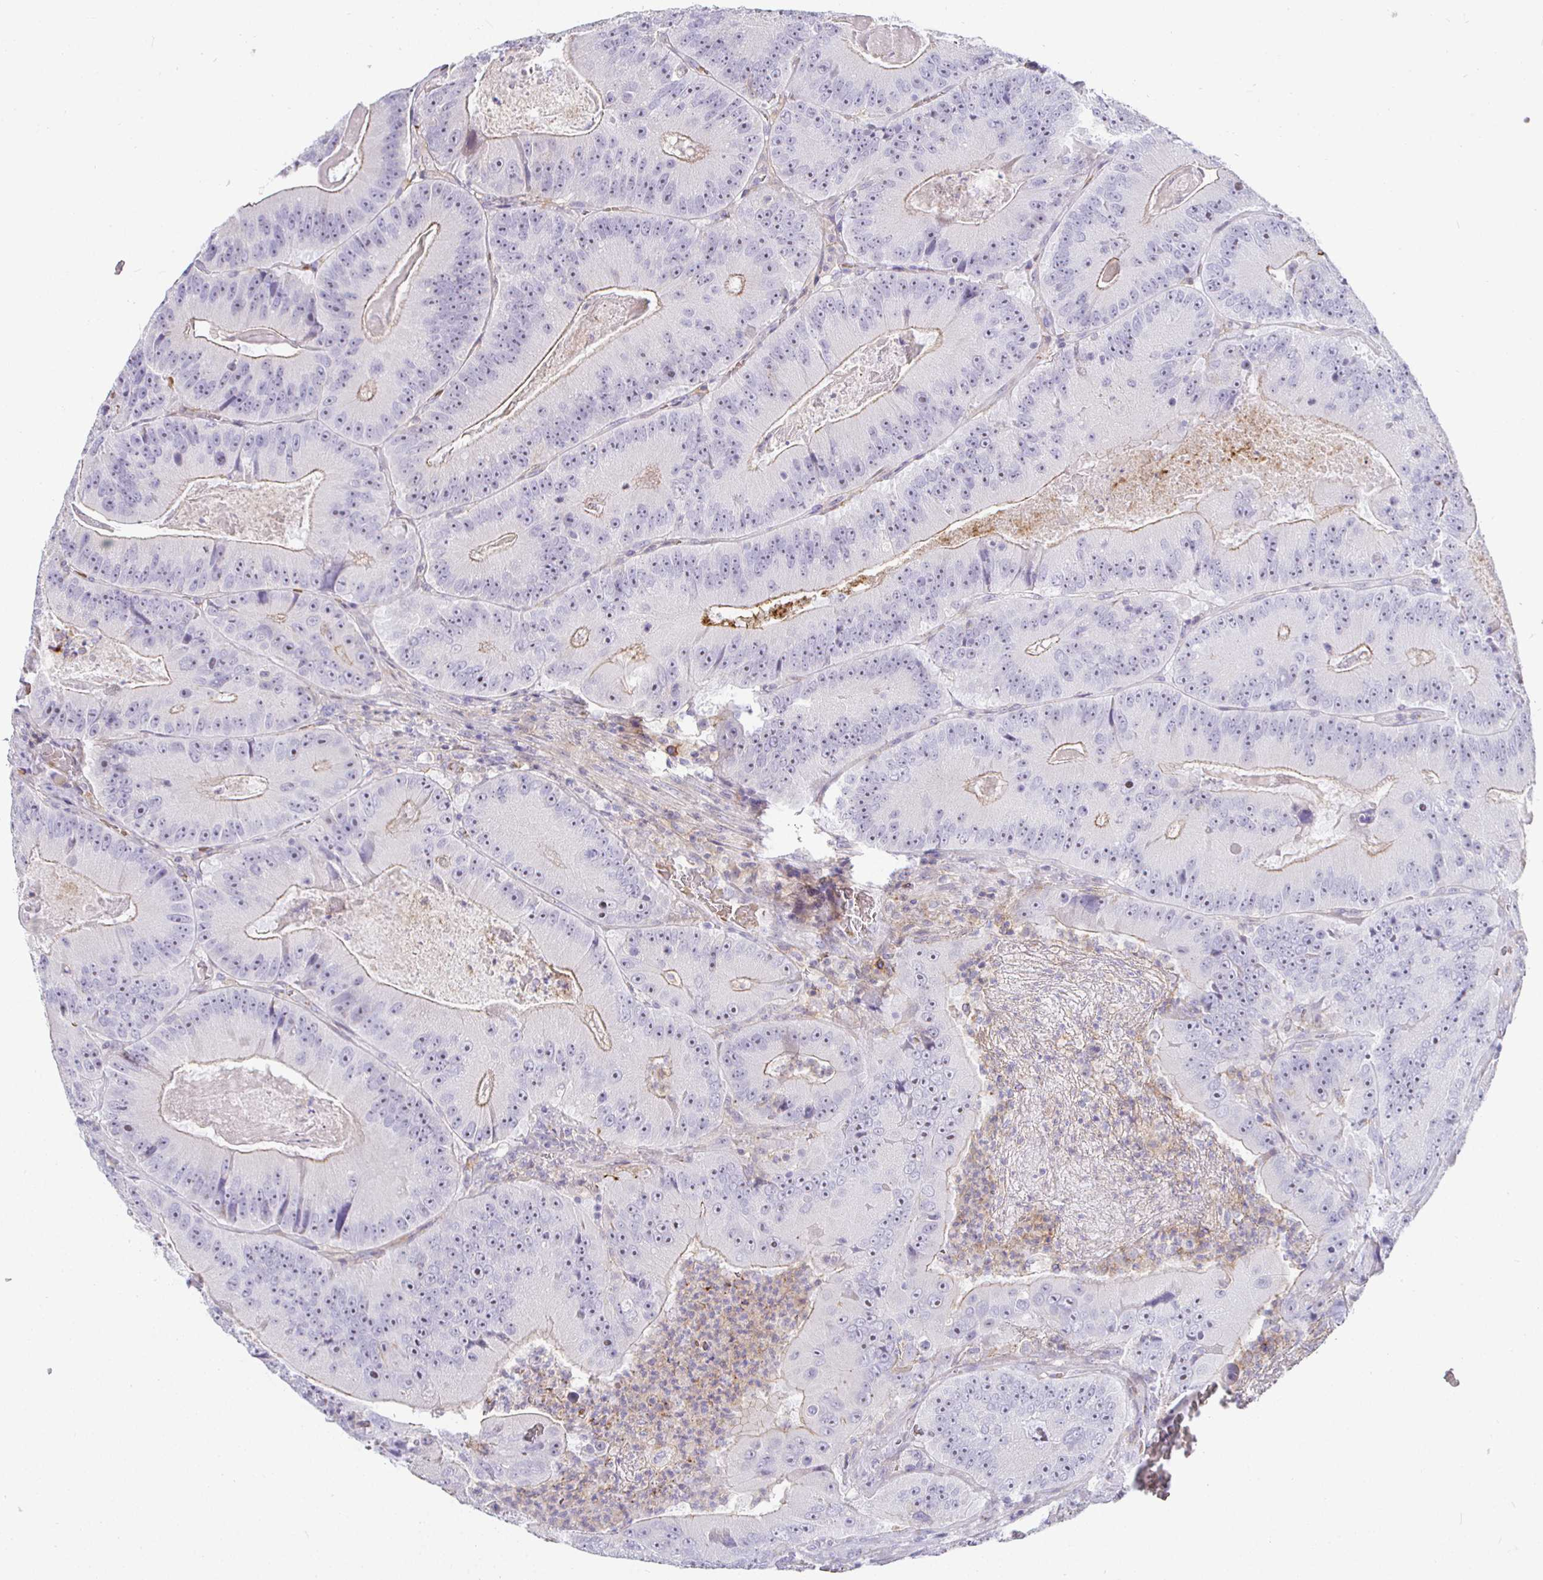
{"staining": {"intensity": "negative", "quantity": "none", "location": "none"}, "tissue": "colorectal cancer", "cell_type": "Tumor cells", "image_type": "cancer", "snomed": [{"axis": "morphology", "description": "Adenocarcinoma, NOS"}, {"axis": "topography", "description": "Colon"}], "caption": "This is an immunohistochemistry image of human colorectal adenocarcinoma. There is no staining in tumor cells.", "gene": "SIRPA", "patient": {"sex": "female", "age": 86}}